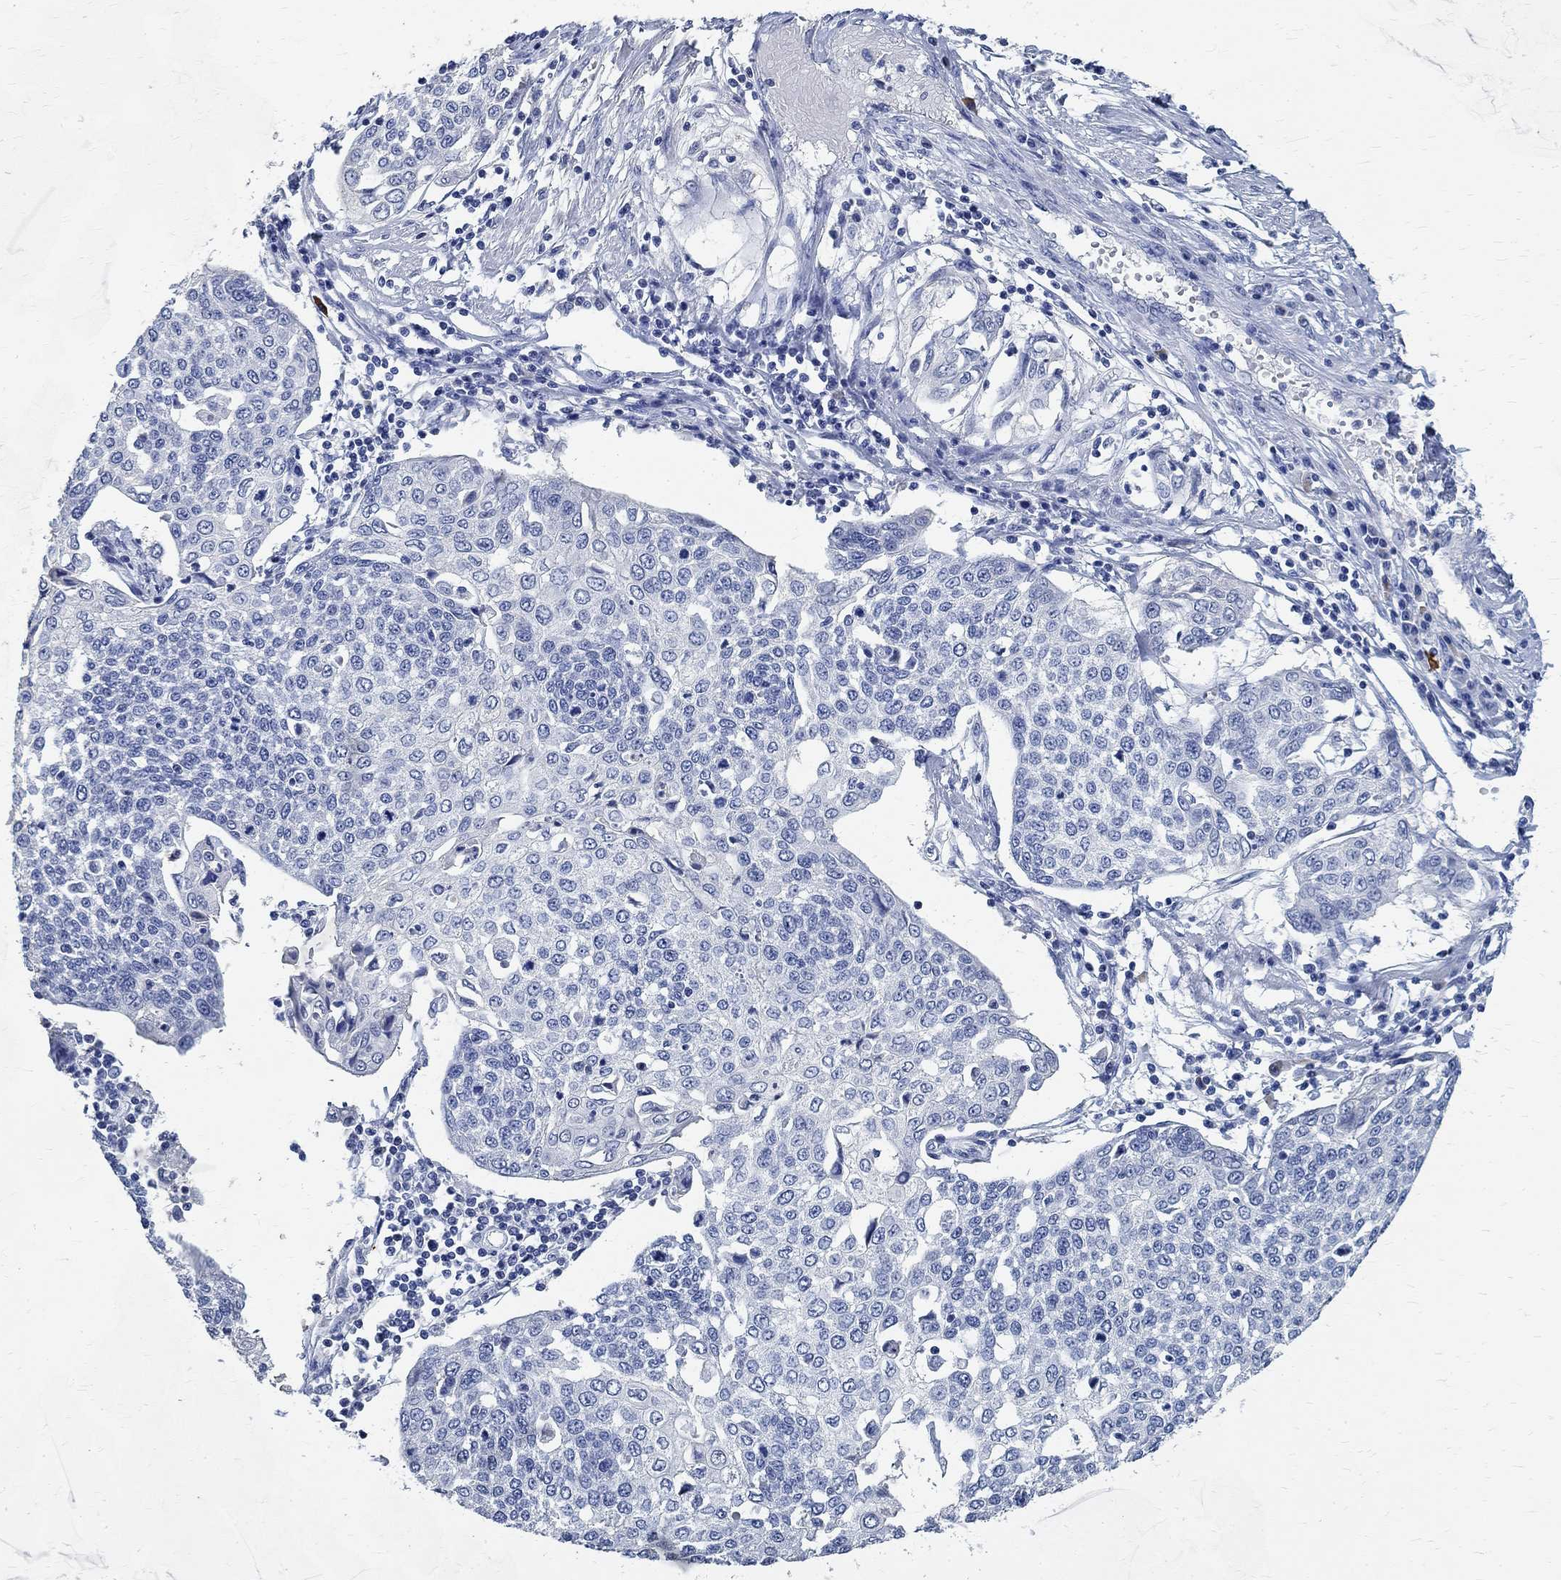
{"staining": {"intensity": "negative", "quantity": "none", "location": "none"}, "tissue": "cervical cancer", "cell_type": "Tumor cells", "image_type": "cancer", "snomed": [{"axis": "morphology", "description": "Squamous cell carcinoma, NOS"}, {"axis": "topography", "description": "Cervix"}], "caption": "Immunohistochemical staining of cervical squamous cell carcinoma demonstrates no significant positivity in tumor cells.", "gene": "PRX", "patient": {"sex": "female", "age": 34}}